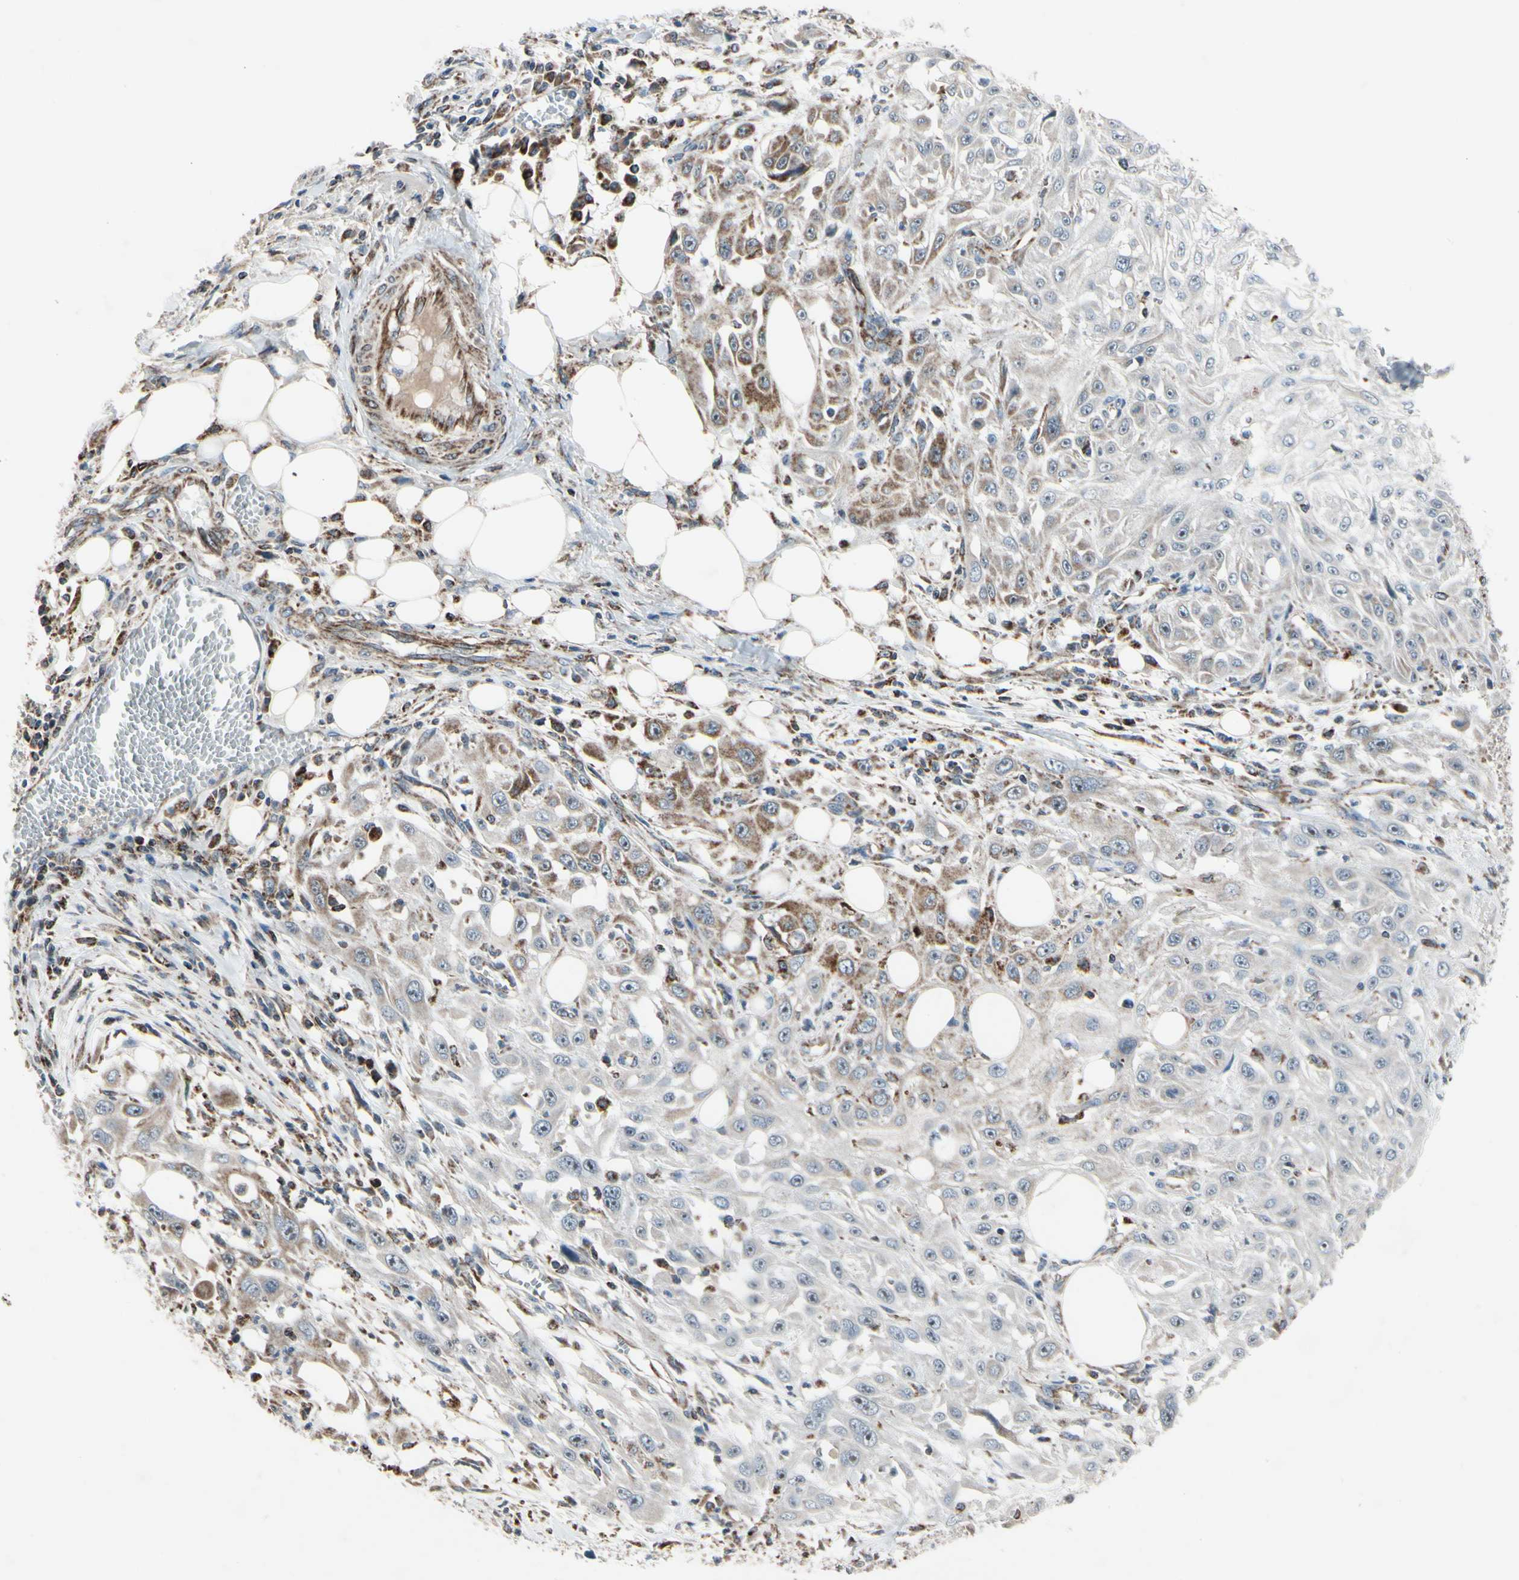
{"staining": {"intensity": "weak", "quantity": "25%-75%", "location": "cytoplasmic/membranous"}, "tissue": "skin cancer", "cell_type": "Tumor cells", "image_type": "cancer", "snomed": [{"axis": "morphology", "description": "Squamous cell carcinoma, NOS"}, {"axis": "topography", "description": "Skin"}], "caption": "Immunohistochemical staining of skin cancer (squamous cell carcinoma) shows low levels of weak cytoplasmic/membranous positivity in about 25%-75% of tumor cells.", "gene": "CPT1A", "patient": {"sex": "male", "age": 75}}